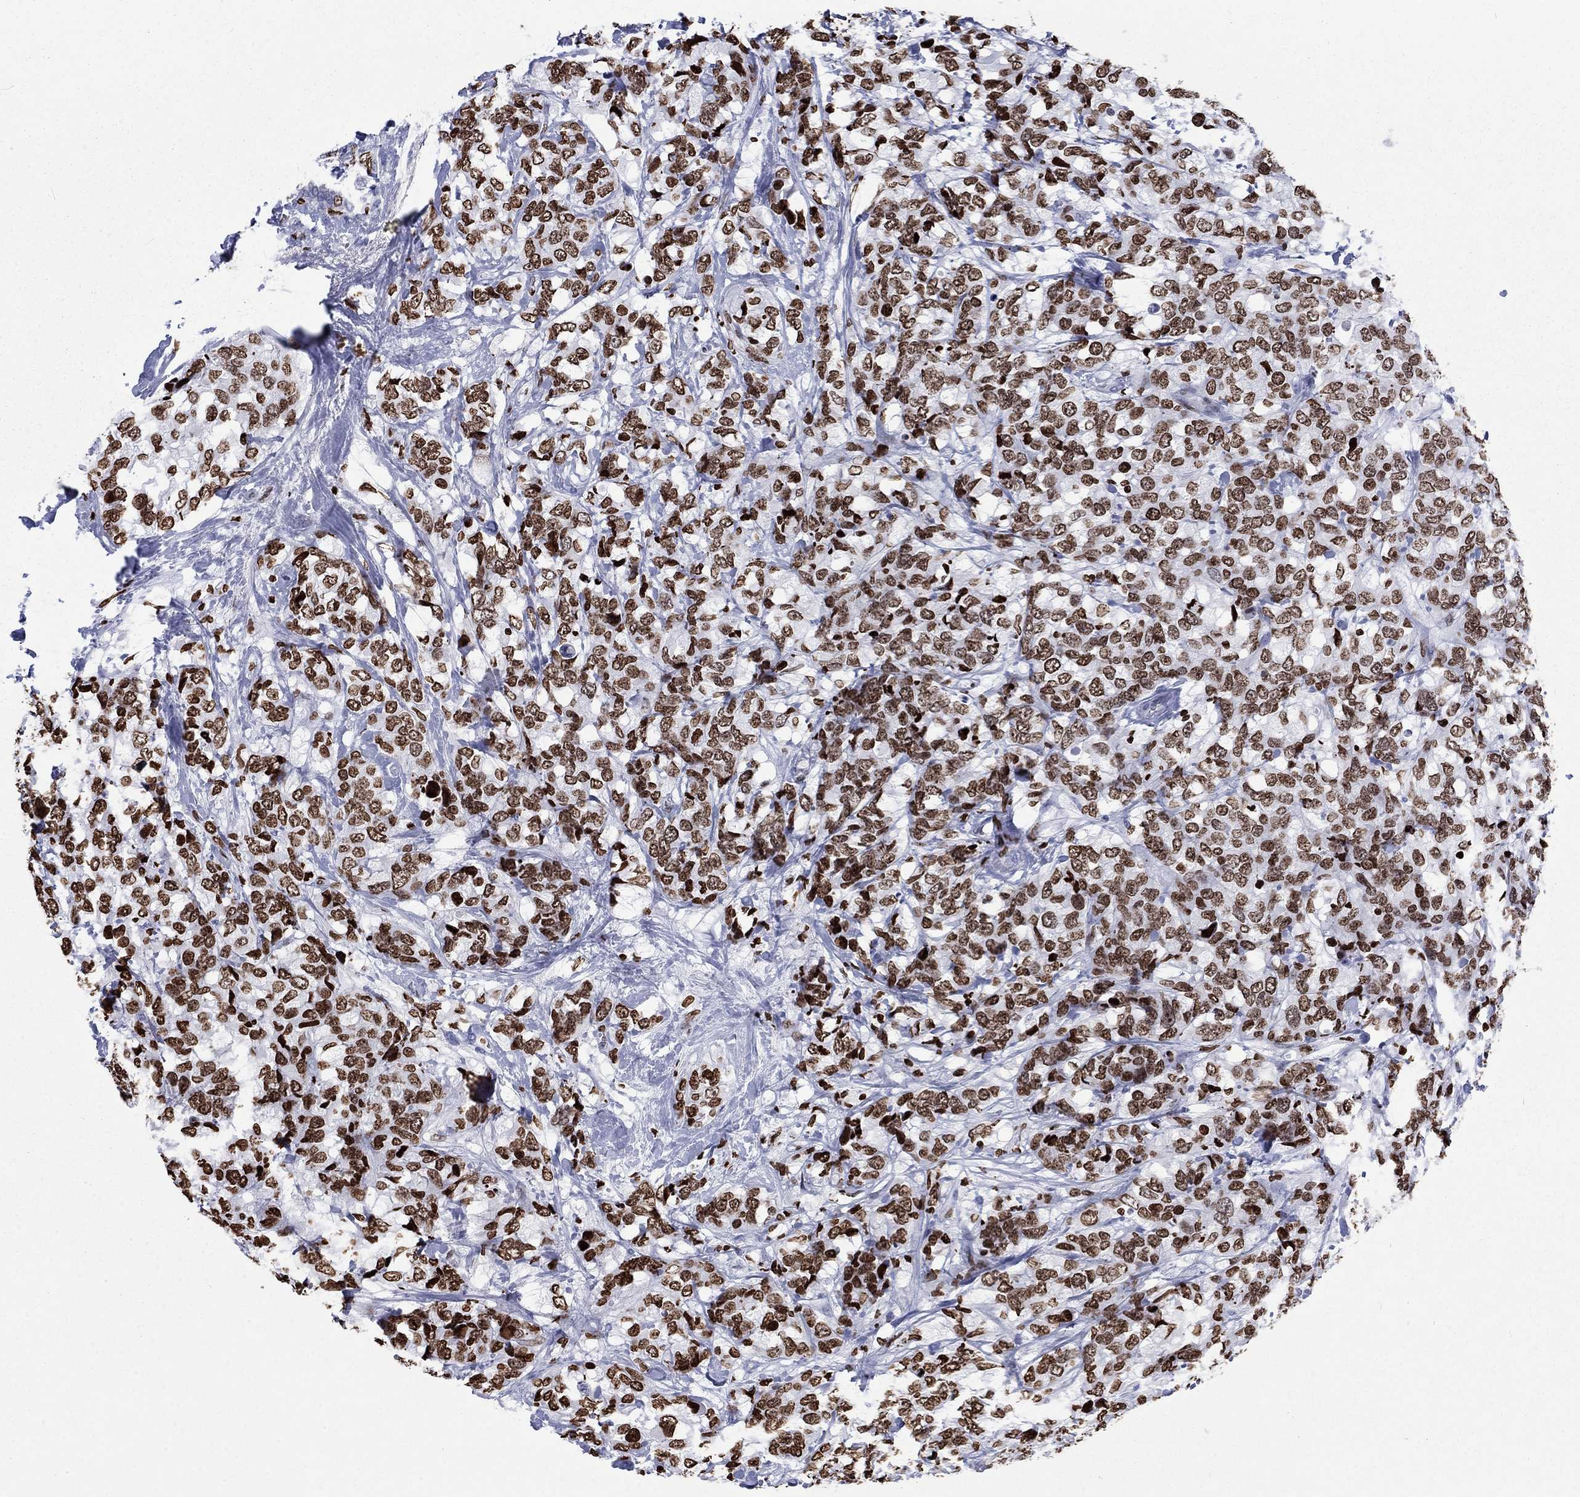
{"staining": {"intensity": "moderate", "quantity": ">75%", "location": "nuclear"}, "tissue": "breast cancer", "cell_type": "Tumor cells", "image_type": "cancer", "snomed": [{"axis": "morphology", "description": "Lobular carcinoma"}, {"axis": "topography", "description": "Breast"}], "caption": "High-magnification brightfield microscopy of lobular carcinoma (breast) stained with DAB (3,3'-diaminobenzidine) (brown) and counterstained with hematoxylin (blue). tumor cells exhibit moderate nuclear positivity is present in approximately>75% of cells.", "gene": "H1-5", "patient": {"sex": "female", "age": 59}}